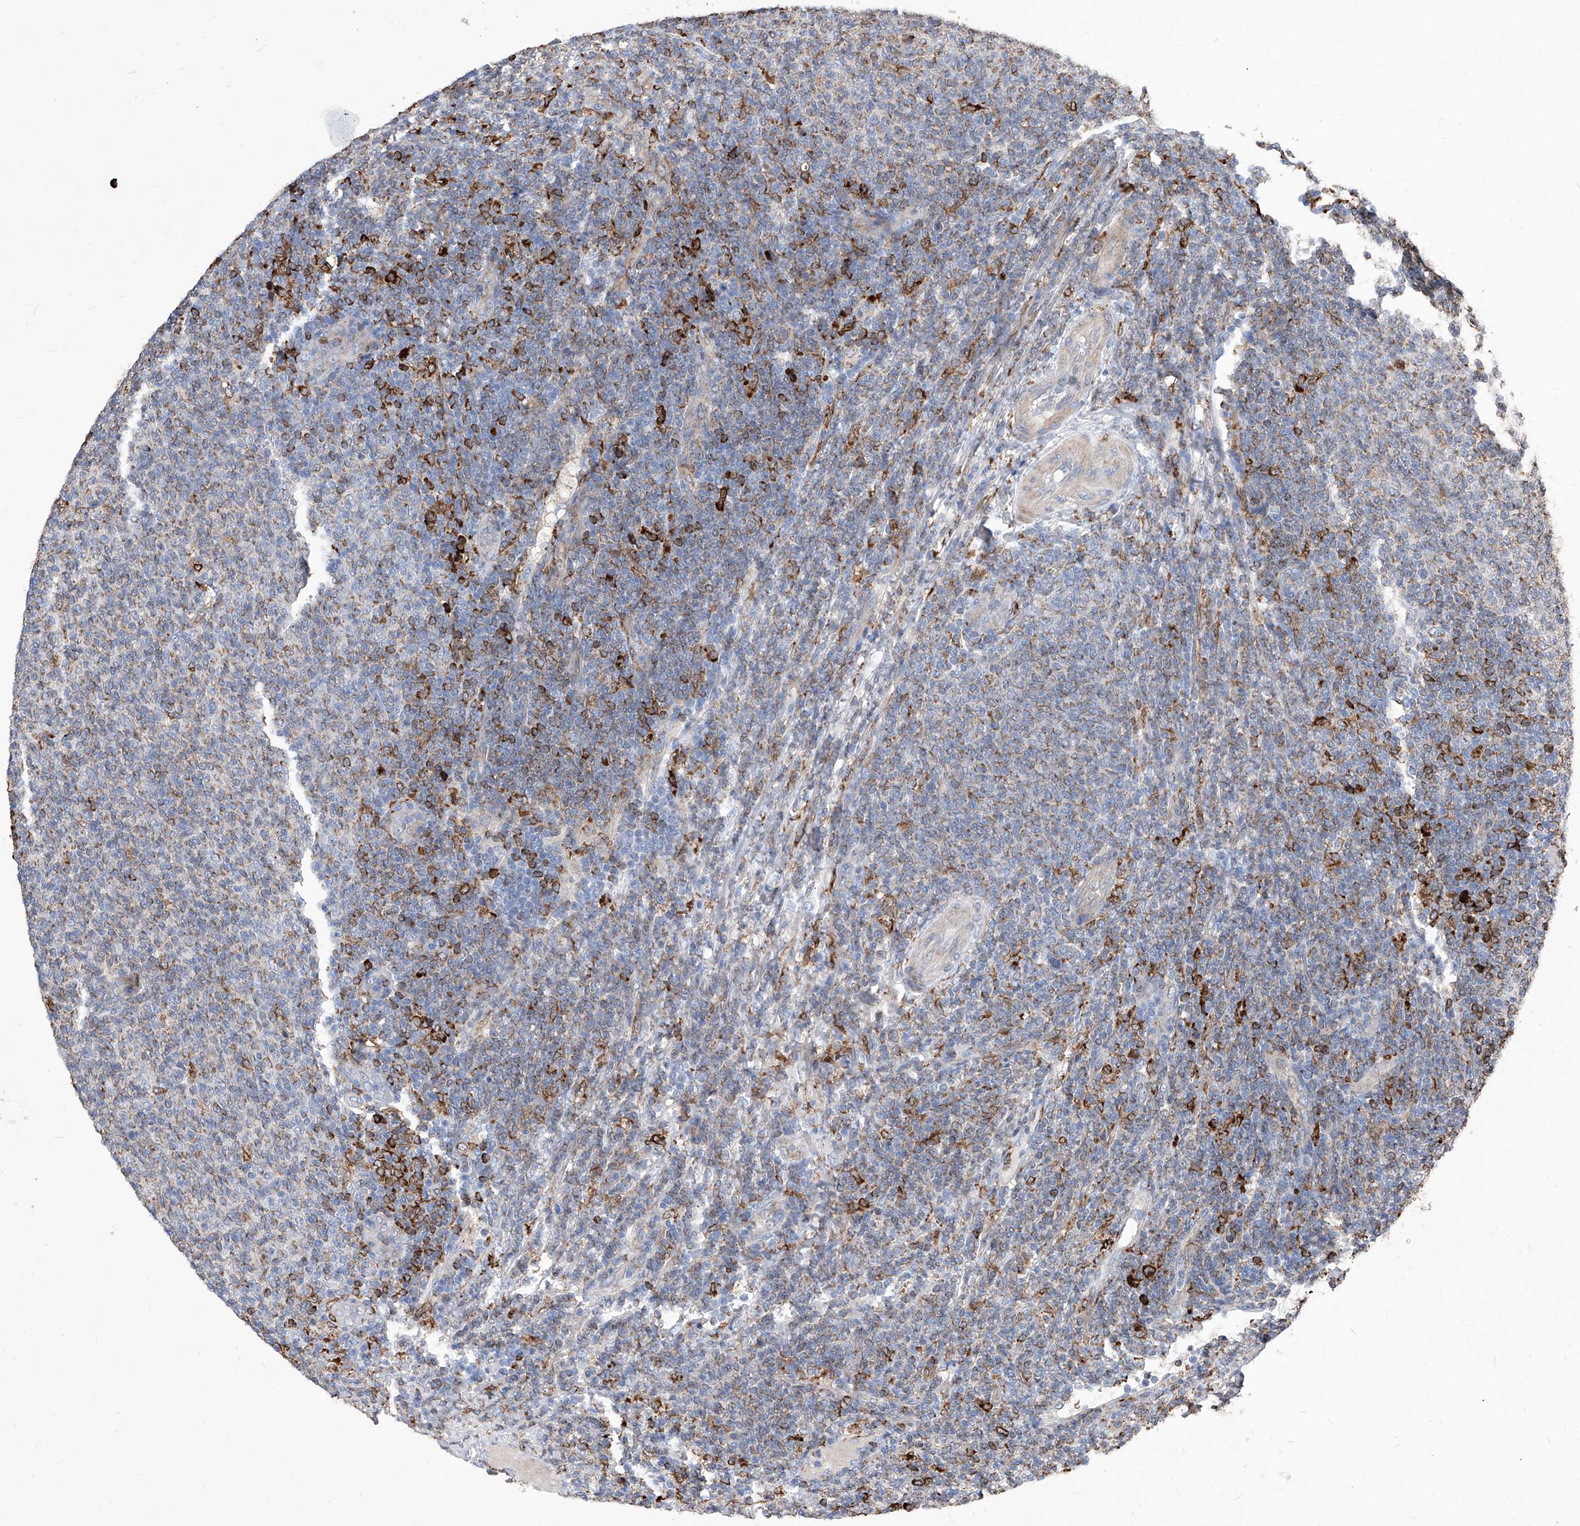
{"staining": {"intensity": "moderate", "quantity": ">75%", "location": "cytoplasmic/membranous"}, "tissue": "lymphoma", "cell_type": "Tumor cells", "image_type": "cancer", "snomed": [{"axis": "morphology", "description": "Malignant lymphoma, non-Hodgkin's type, Low grade"}, {"axis": "topography", "description": "Lymph node"}], "caption": "Immunohistochemical staining of low-grade malignant lymphoma, non-Hodgkin's type shows medium levels of moderate cytoplasmic/membranous protein expression in about >75% of tumor cells.", "gene": "UBOX5", "patient": {"sex": "male", "age": 66}}